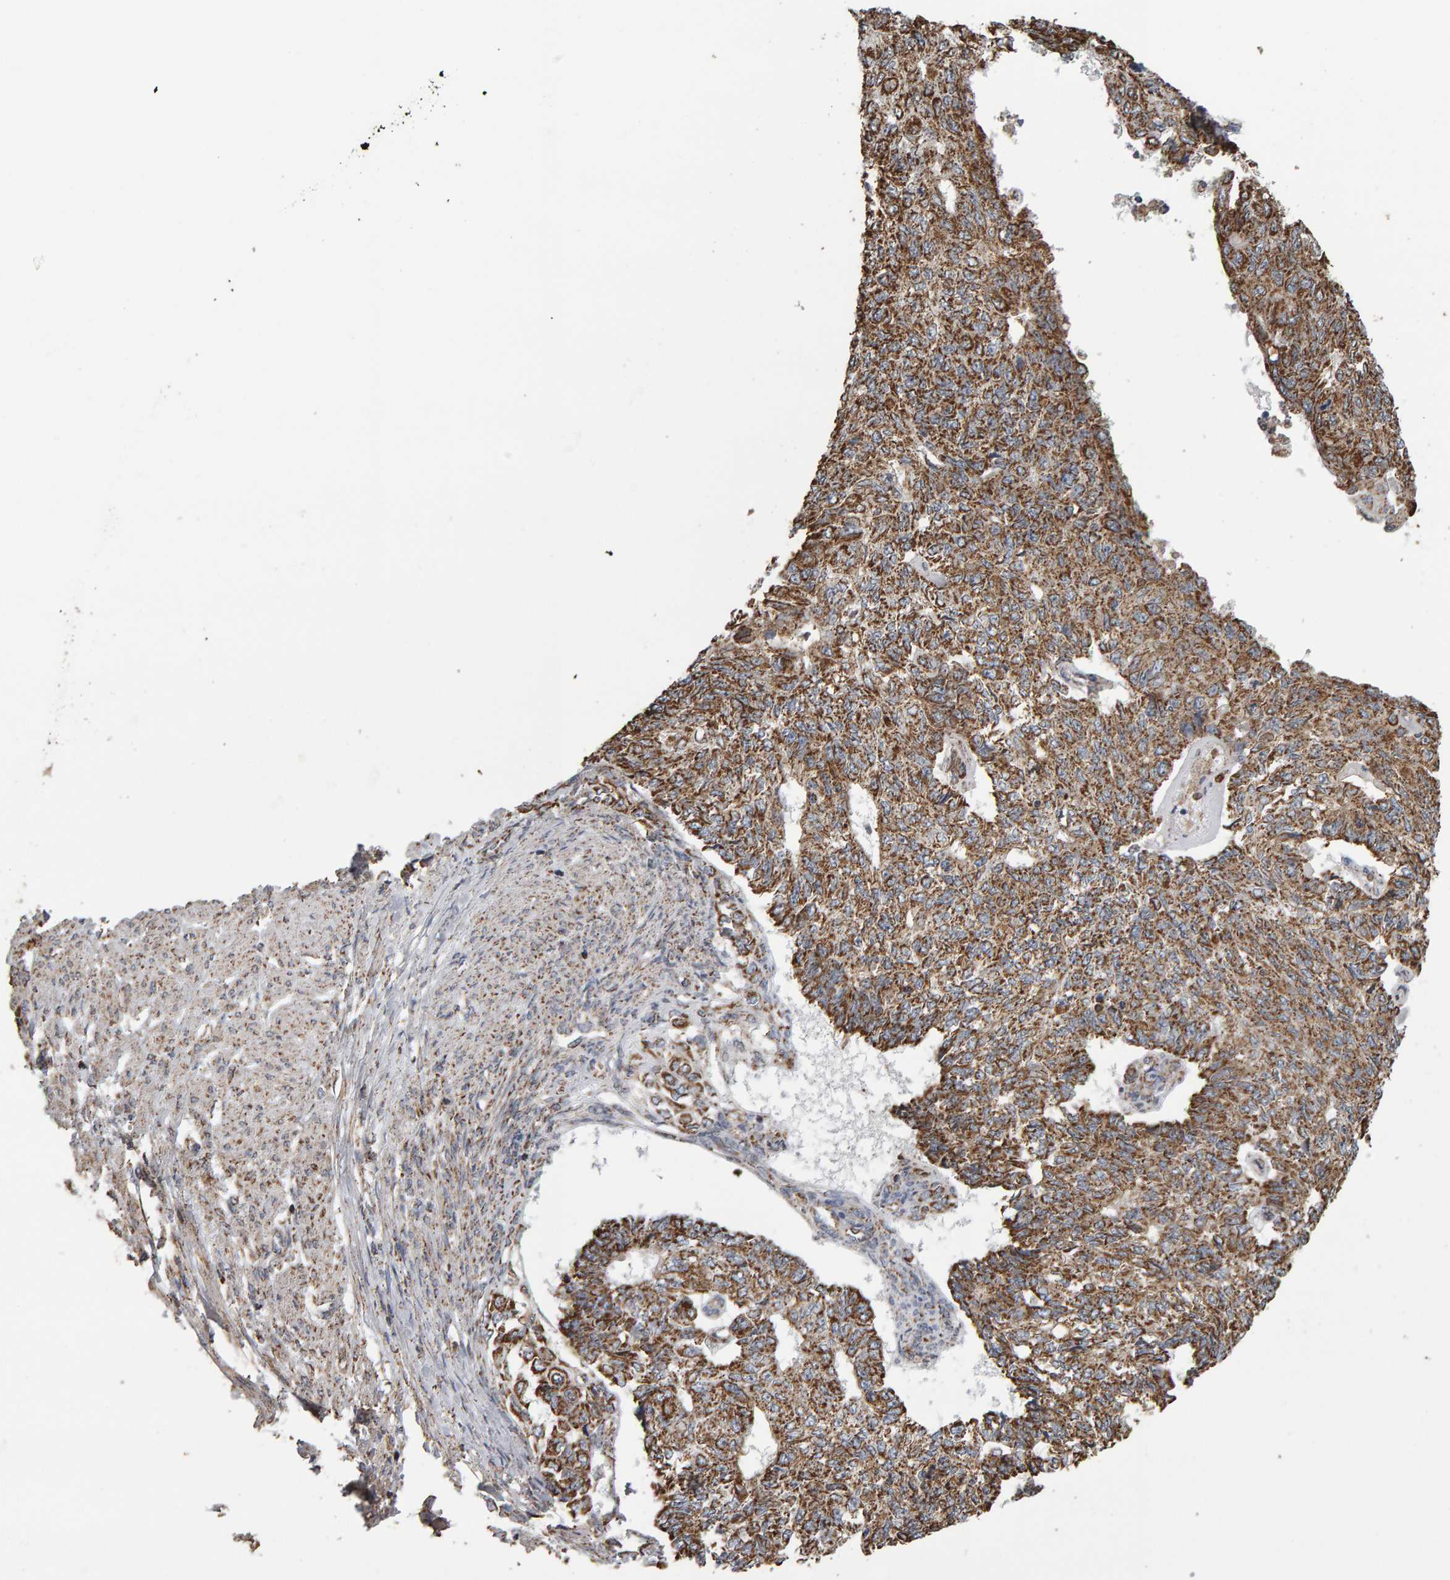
{"staining": {"intensity": "moderate", "quantity": ">75%", "location": "cytoplasmic/membranous"}, "tissue": "endometrial cancer", "cell_type": "Tumor cells", "image_type": "cancer", "snomed": [{"axis": "morphology", "description": "Adenocarcinoma, NOS"}, {"axis": "topography", "description": "Endometrium"}], "caption": "This micrograph reveals IHC staining of endometrial cancer, with medium moderate cytoplasmic/membranous expression in approximately >75% of tumor cells.", "gene": "TOM1L1", "patient": {"sex": "female", "age": 32}}